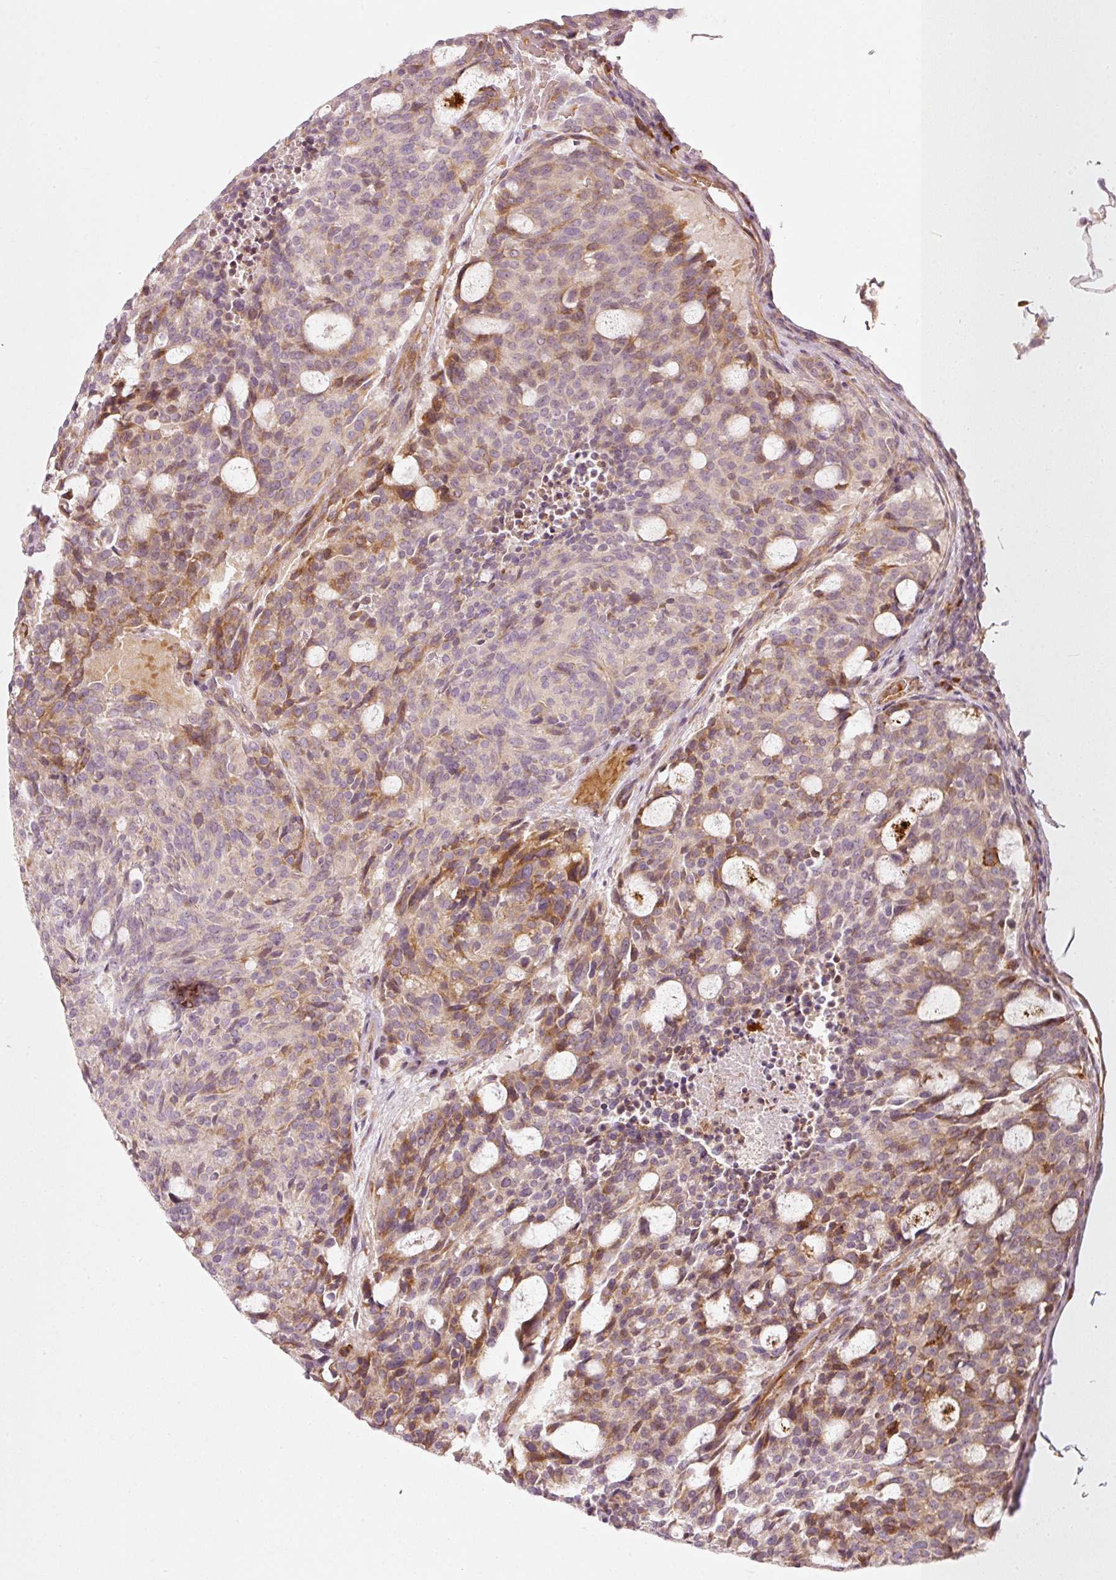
{"staining": {"intensity": "moderate", "quantity": "25%-75%", "location": "cytoplasmic/membranous"}, "tissue": "carcinoid", "cell_type": "Tumor cells", "image_type": "cancer", "snomed": [{"axis": "morphology", "description": "Carcinoid, malignant, NOS"}, {"axis": "topography", "description": "Pancreas"}], "caption": "Moderate cytoplasmic/membranous protein staining is present in about 25%-75% of tumor cells in malignant carcinoid.", "gene": "KCNQ1", "patient": {"sex": "female", "age": 54}}